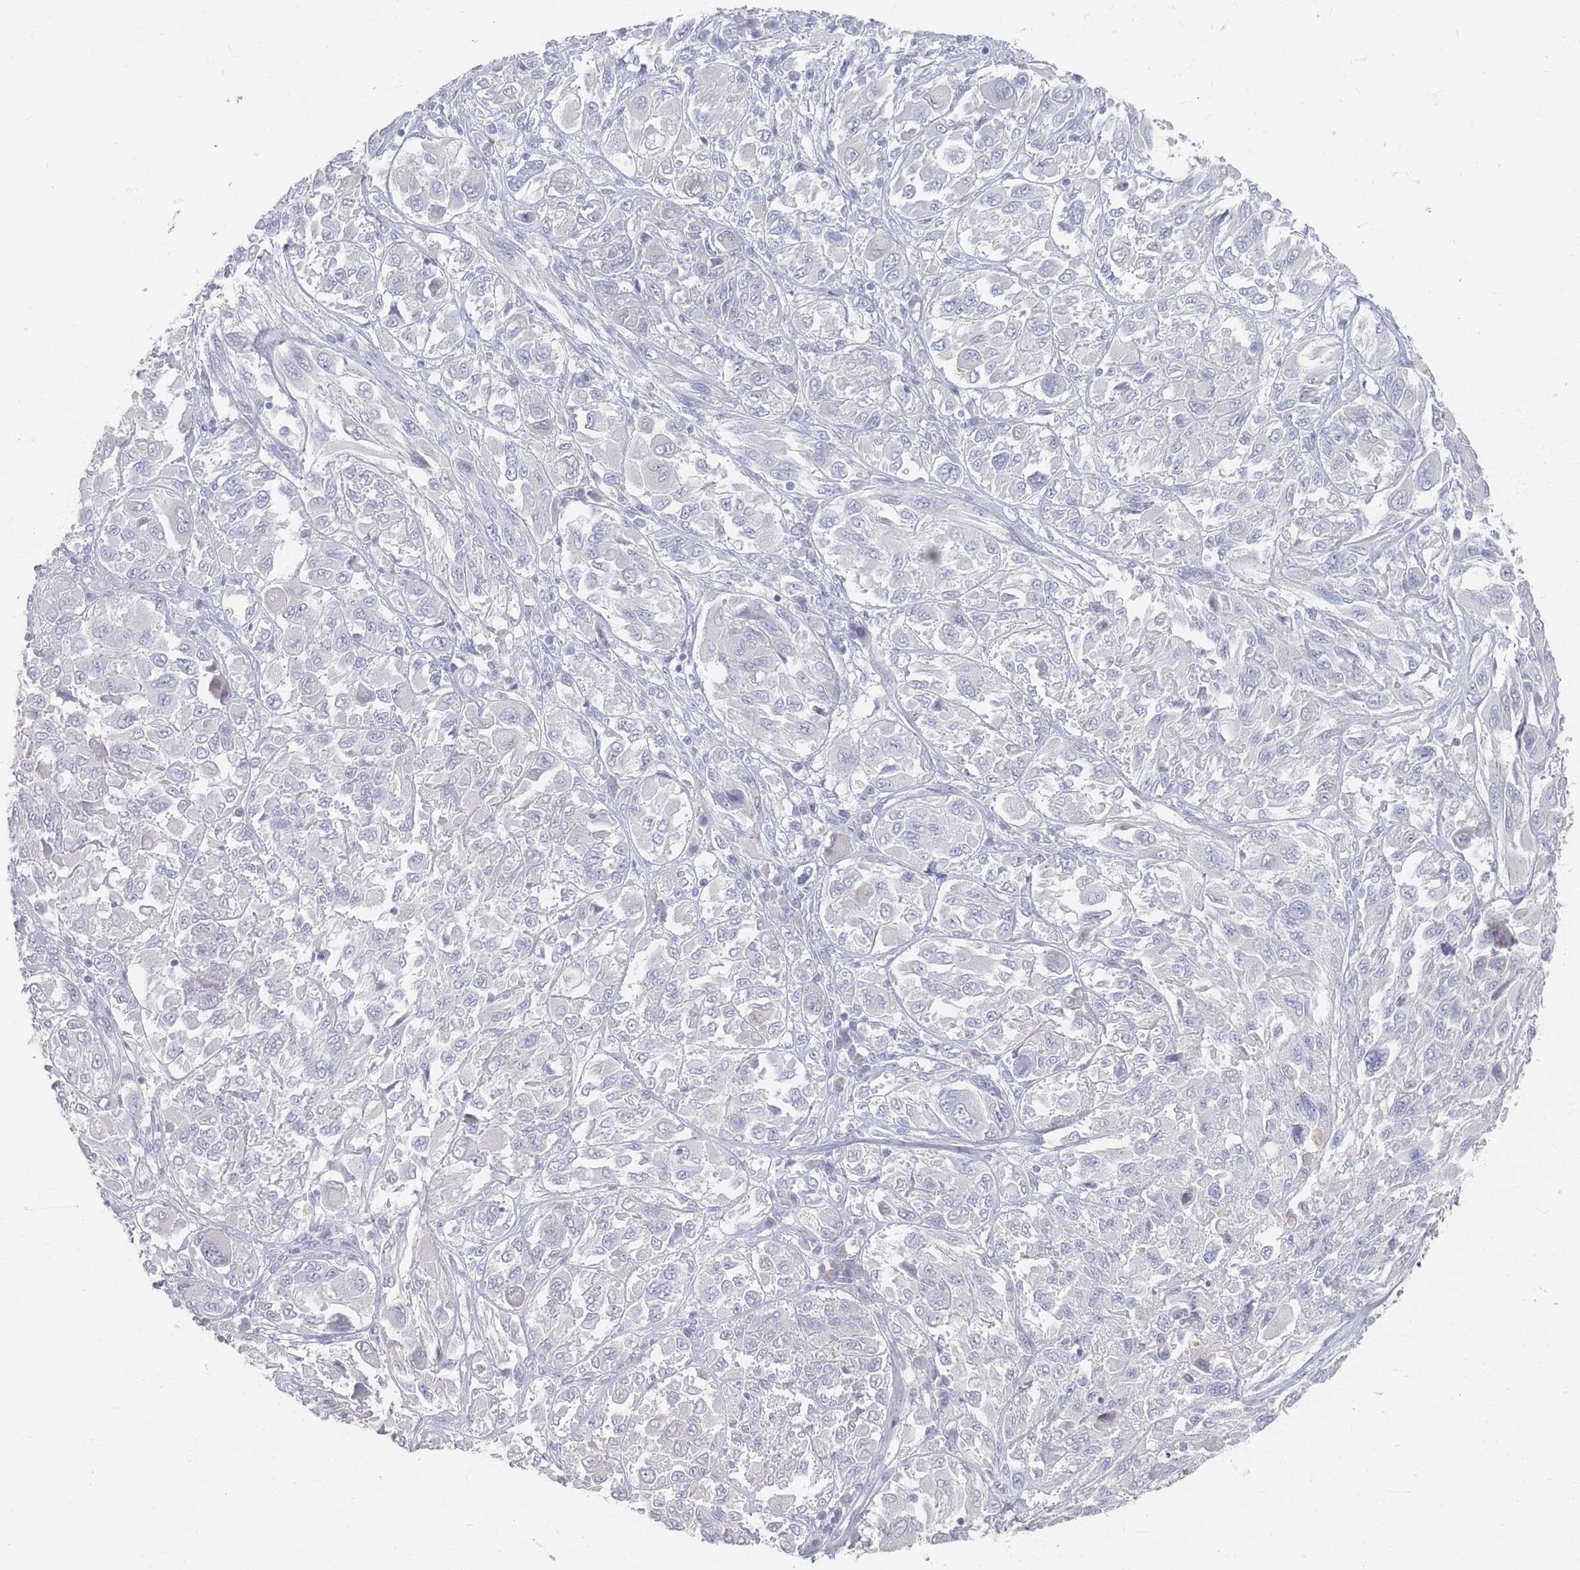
{"staining": {"intensity": "negative", "quantity": "none", "location": "none"}, "tissue": "melanoma", "cell_type": "Tumor cells", "image_type": "cancer", "snomed": [{"axis": "morphology", "description": "Malignant melanoma, NOS"}, {"axis": "topography", "description": "Skin"}], "caption": "Immunohistochemical staining of malignant melanoma reveals no significant staining in tumor cells.", "gene": "HELZ2", "patient": {"sex": "female", "age": 91}}